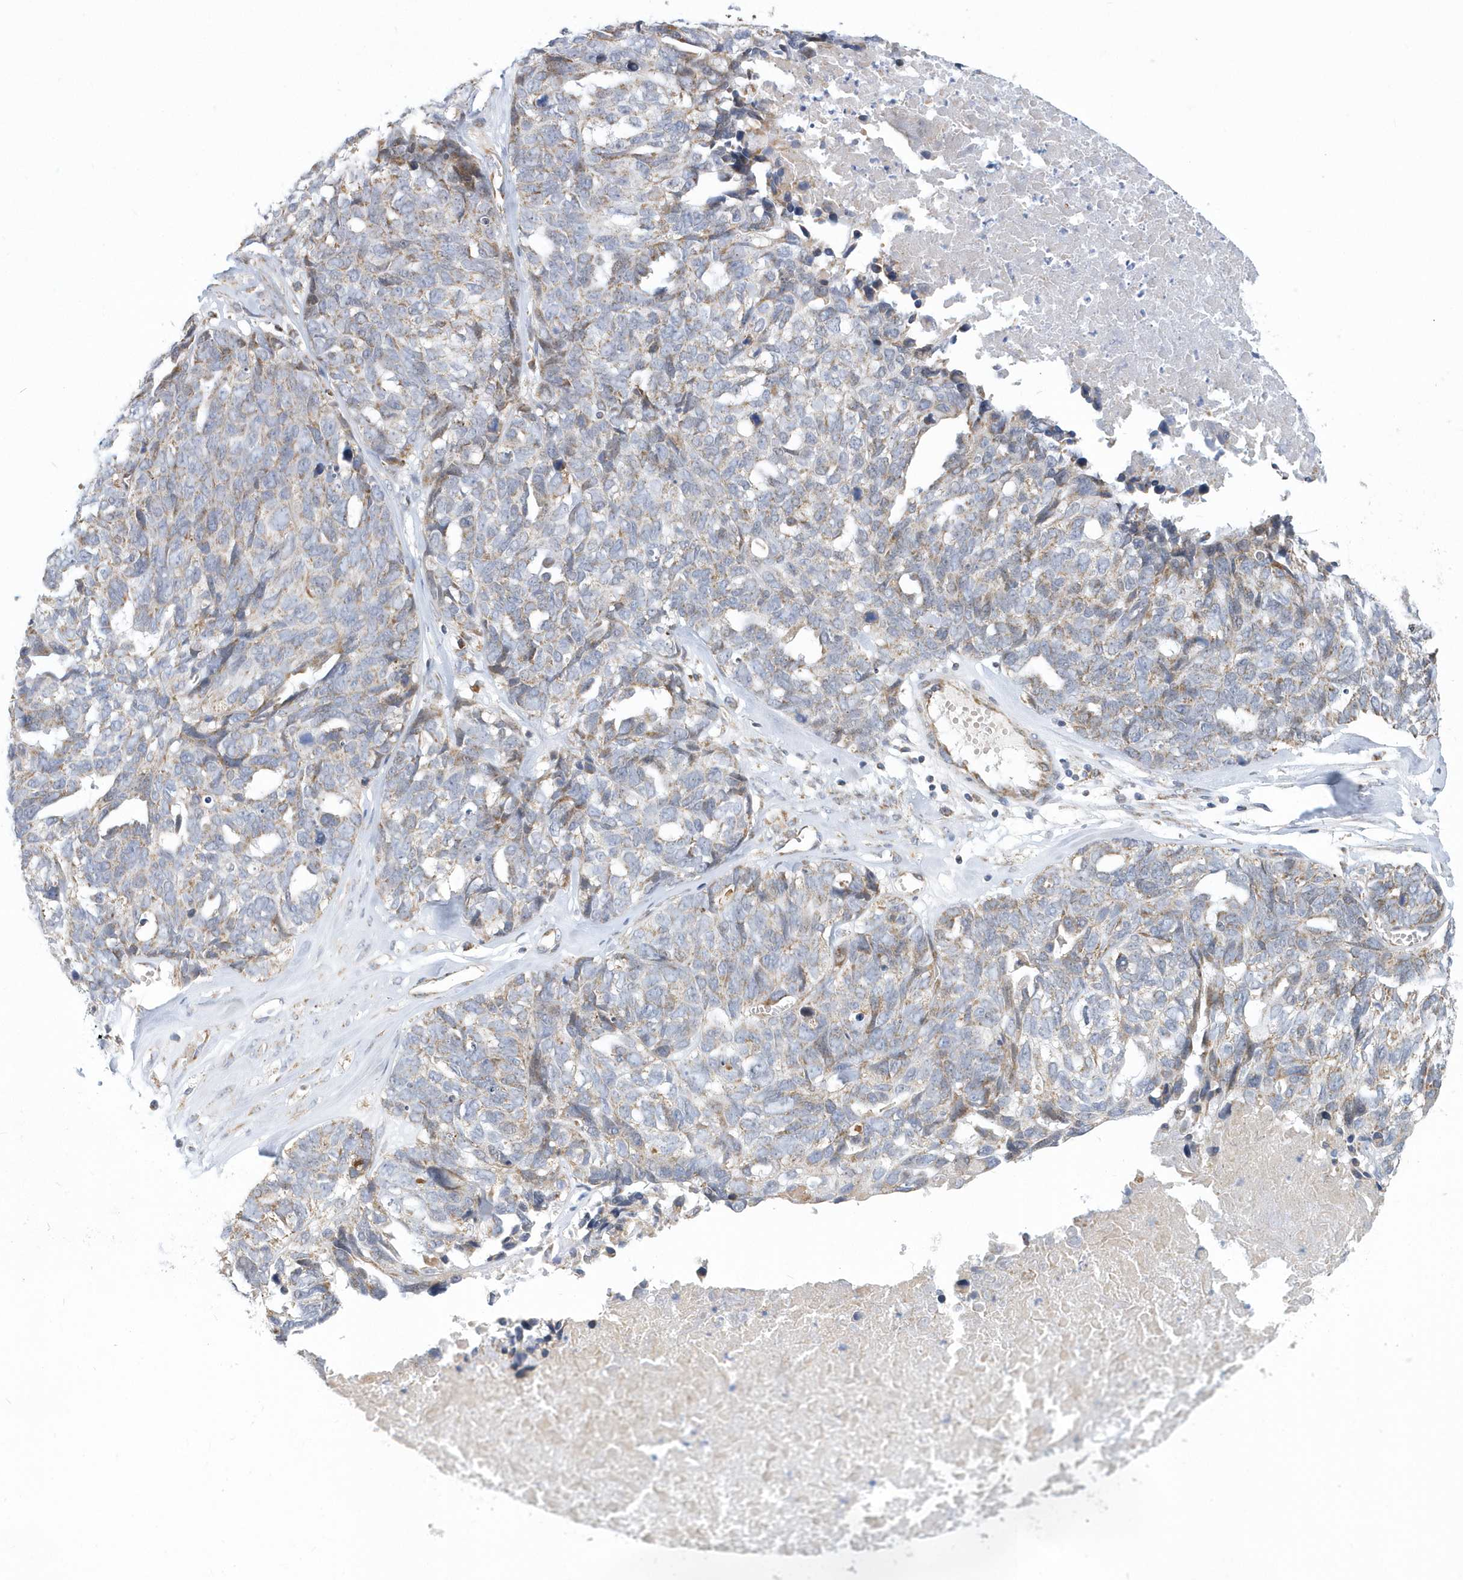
{"staining": {"intensity": "moderate", "quantity": "<25%", "location": "cytoplasmic/membranous"}, "tissue": "ovarian cancer", "cell_type": "Tumor cells", "image_type": "cancer", "snomed": [{"axis": "morphology", "description": "Cystadenocarcinoma, serous, NOS"}, {"axis": "topography", "description": "Ovary"}], "caption": "This image exhibits IHC staining of ovarian cancer, with low moderate cytoplasmic/membranous staining in about <25% of tumor cells.", "gene": "VWA5B2", "patient": {"sex": "female", "age": 79}}